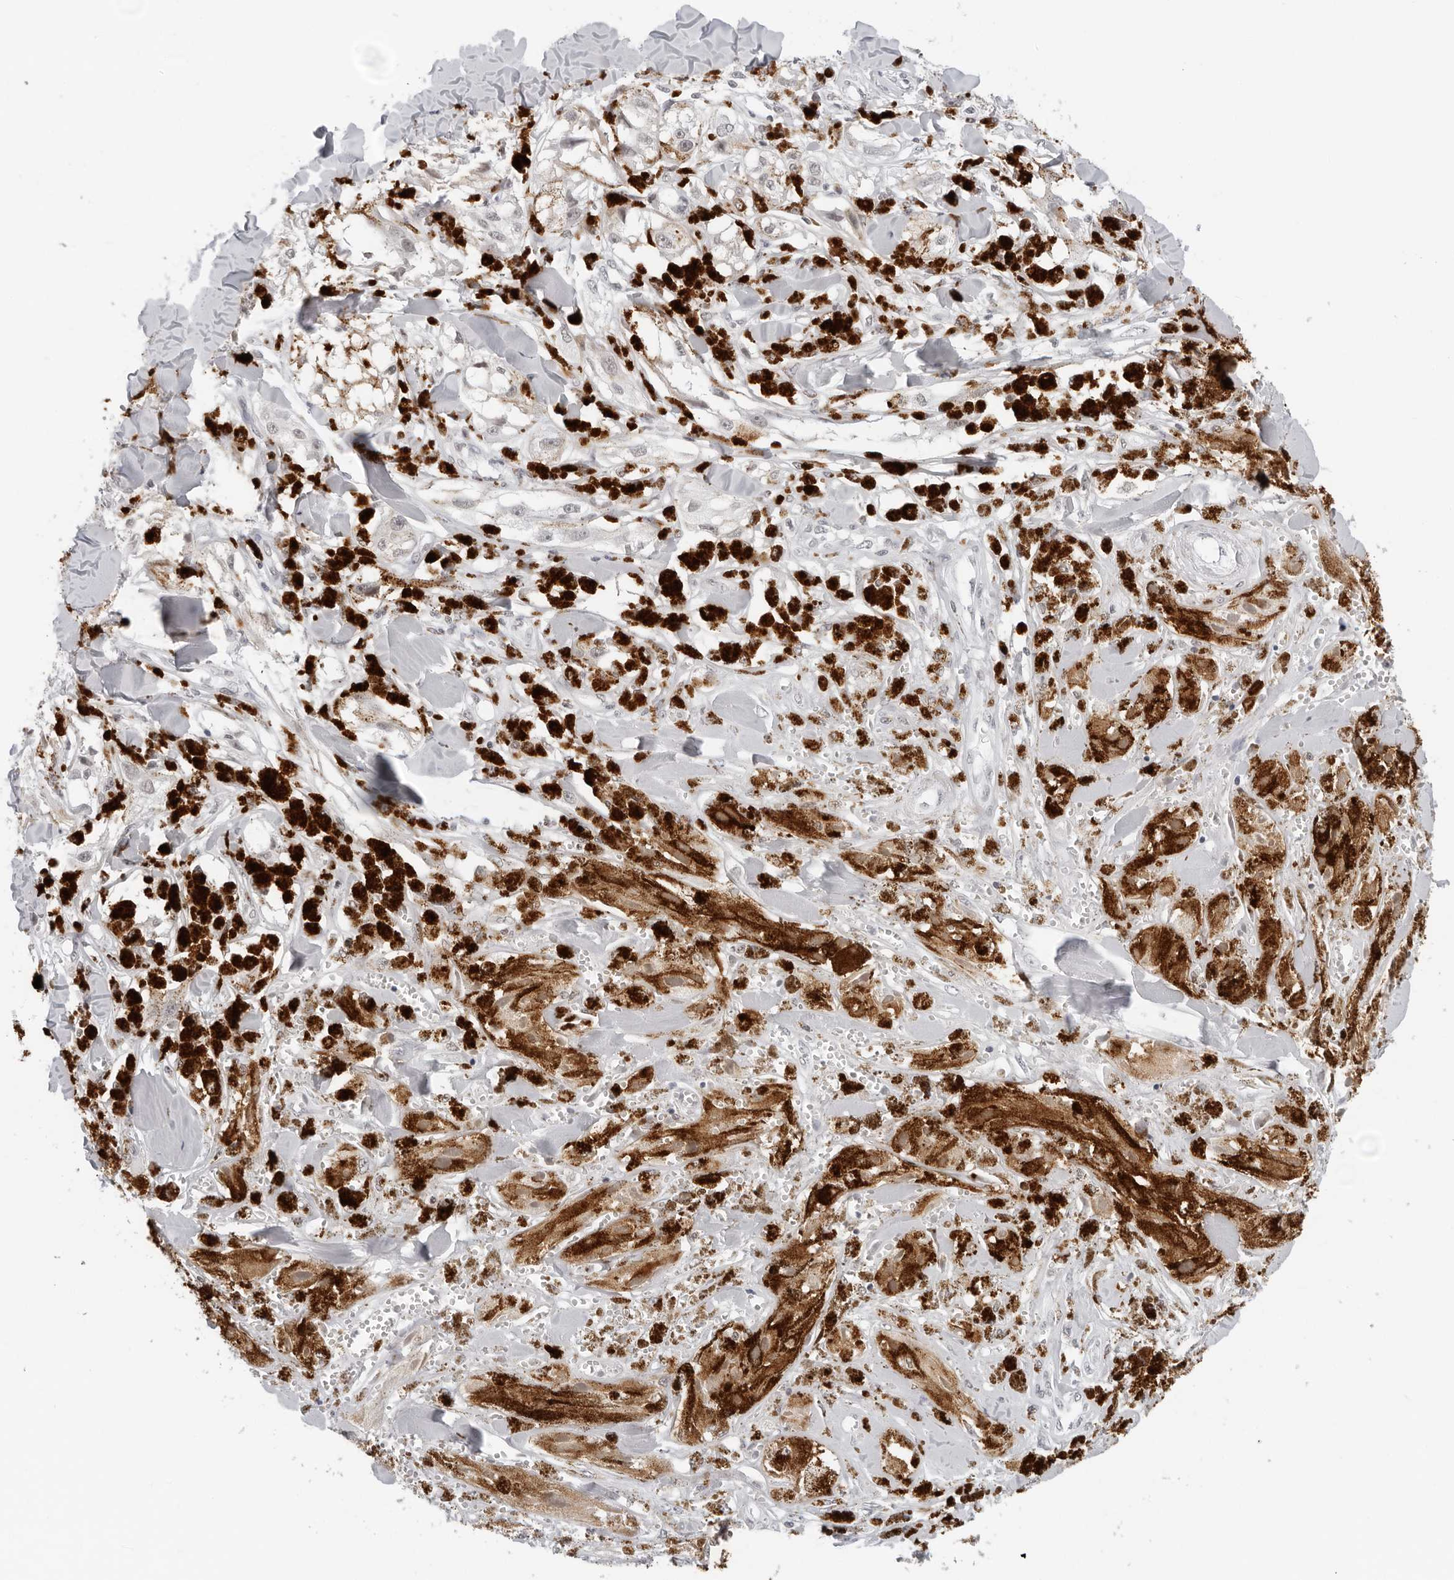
{"staining": {"intensity": "moderate", "quantity": ">75%", "location": "cytoplasmic/membranous"}, "tissue": "melanoma", "cell_type": "Tumor cells", "image_type": "cancer", "snomed": [{"axis": "morphology", "description": "Malignant melanoma, NOS"}, {"axis": "topography", "description": "Skin"}], "caption": "A medium amount of moderate cytoplasmic/membranous expression is present in approximately >75% of tumor cells in malignant melanoma tissue.", "gene": "FLG2", "patient": {"sex": "male", "age": 88}}